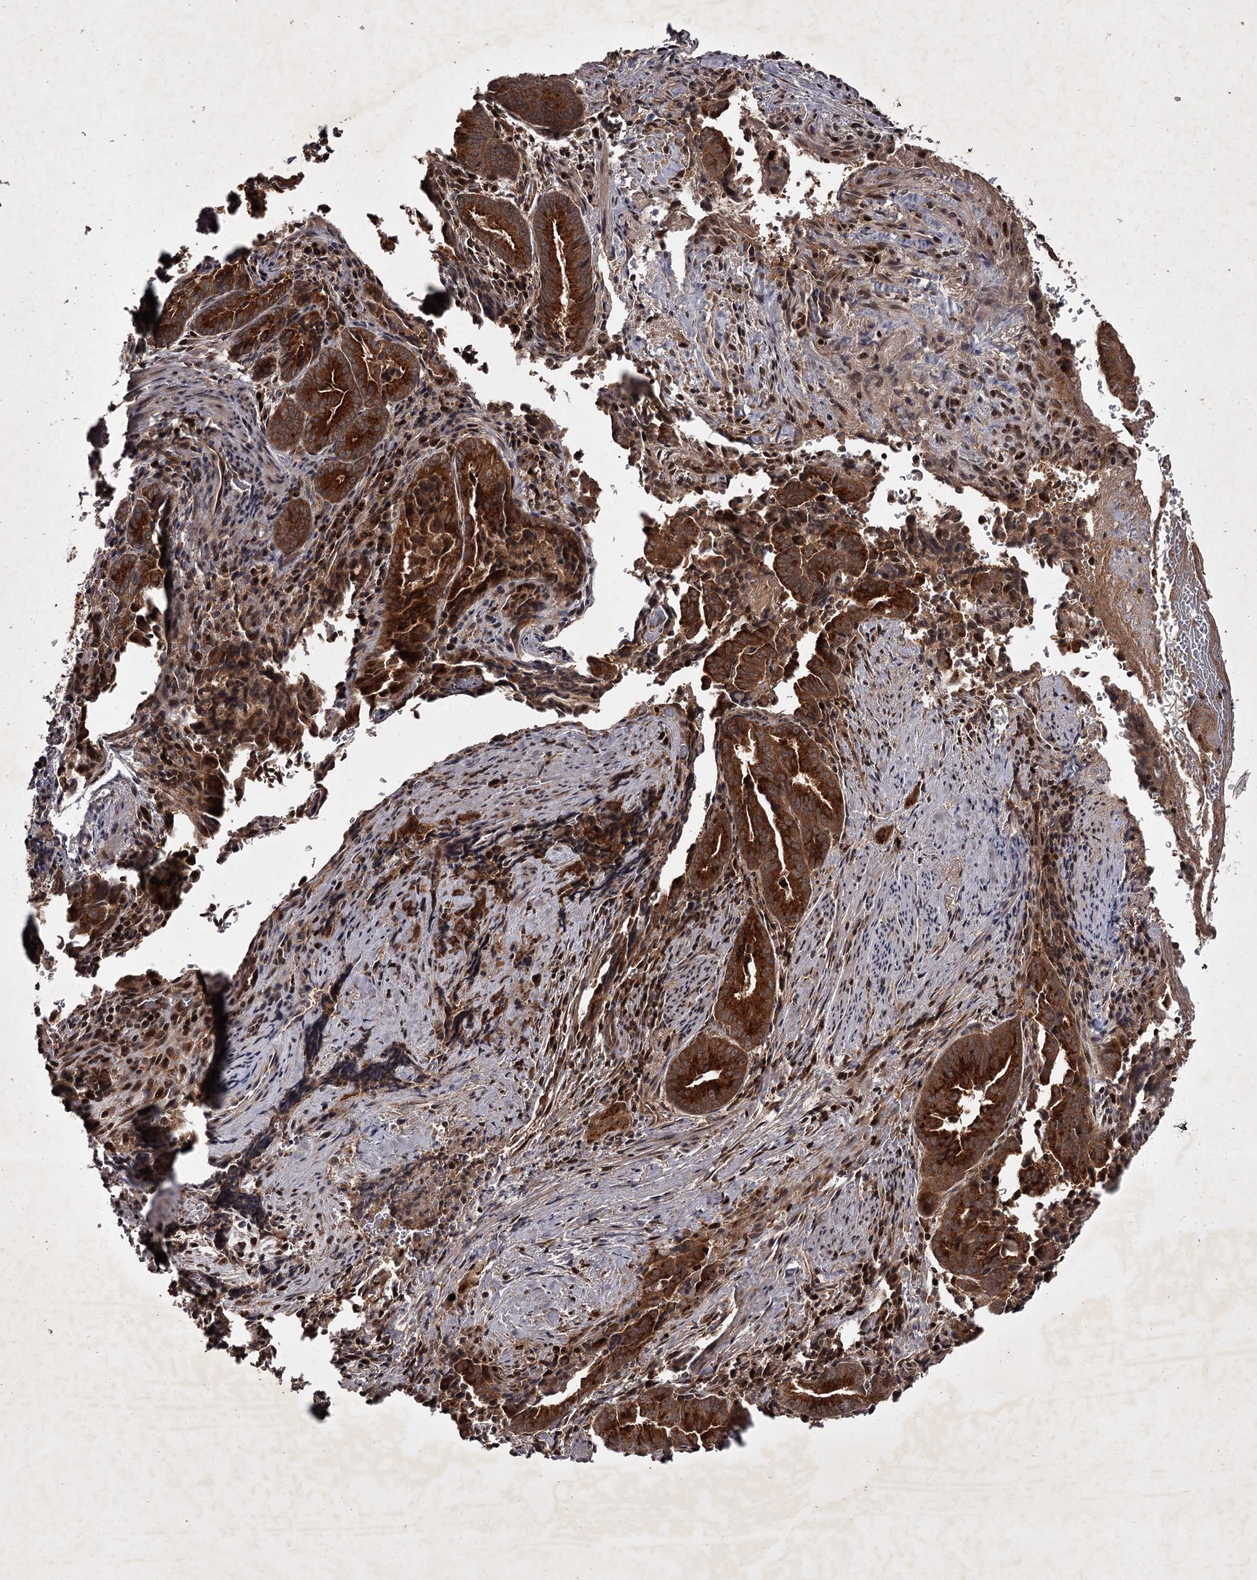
{"staining": {"intensity": "strong", "quantity": ">75%", "location": "cytoplasmic/membranous"}, "tissue": "pancreatic cancer", "cell_type": "Tumor cells", "image_type": "cancer", "snomed": [{"axis": "morphology", "description": "Adenocarcinoma, NOS"}, {"axis": "topography", "description": "Pancreas"}], "caption": "Human pancreatic cancer stained with a brown dye shows strong cytoplasmic/membranous positive staining in about >75% of tumor cells.", "gene": "TBC1D23", "patient": {"sex": "female", "age": 63}}